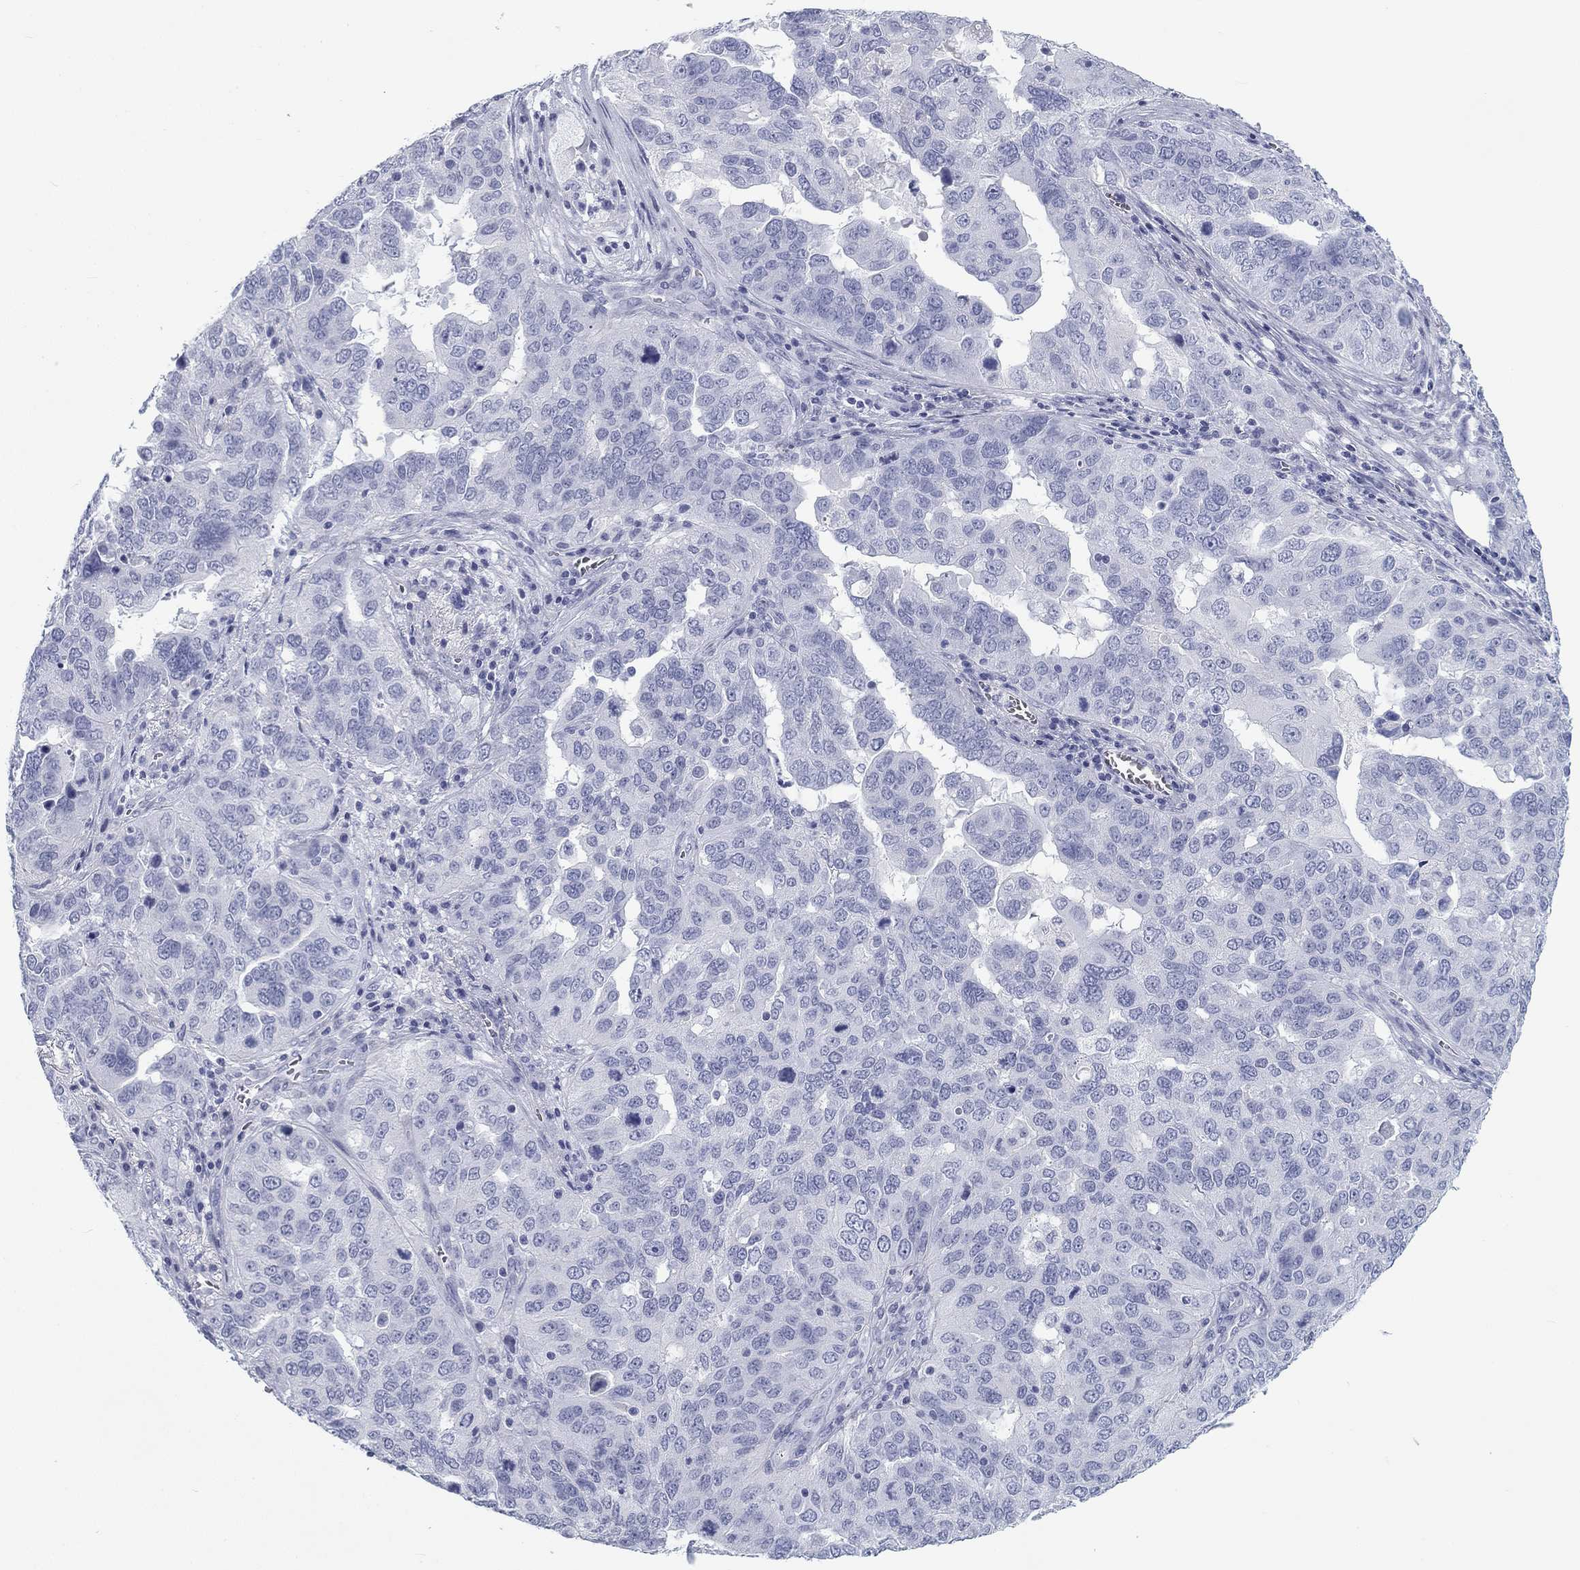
{"staining": {"intensity": "negative", "quantity": "none", "location": "none"}, "tissue": "ovarian cancer", "cell_type": "Tumor cells", "image_type": "cancer", "snomed": [{"axis": "morphology", "description": "Carcinoma, endometroid"}, {"axis": "topography", "description": "Soft tissue"}, {"axis": "topography", "description": "Ovary"}], "caption": "Immunohistochemistry image of ovarian endometroid carcinoma stained for a protein (brown), which shows no staining in tumor cells.", "gene": "CALB1", "patient": {"sex": "female", "age": 52}}